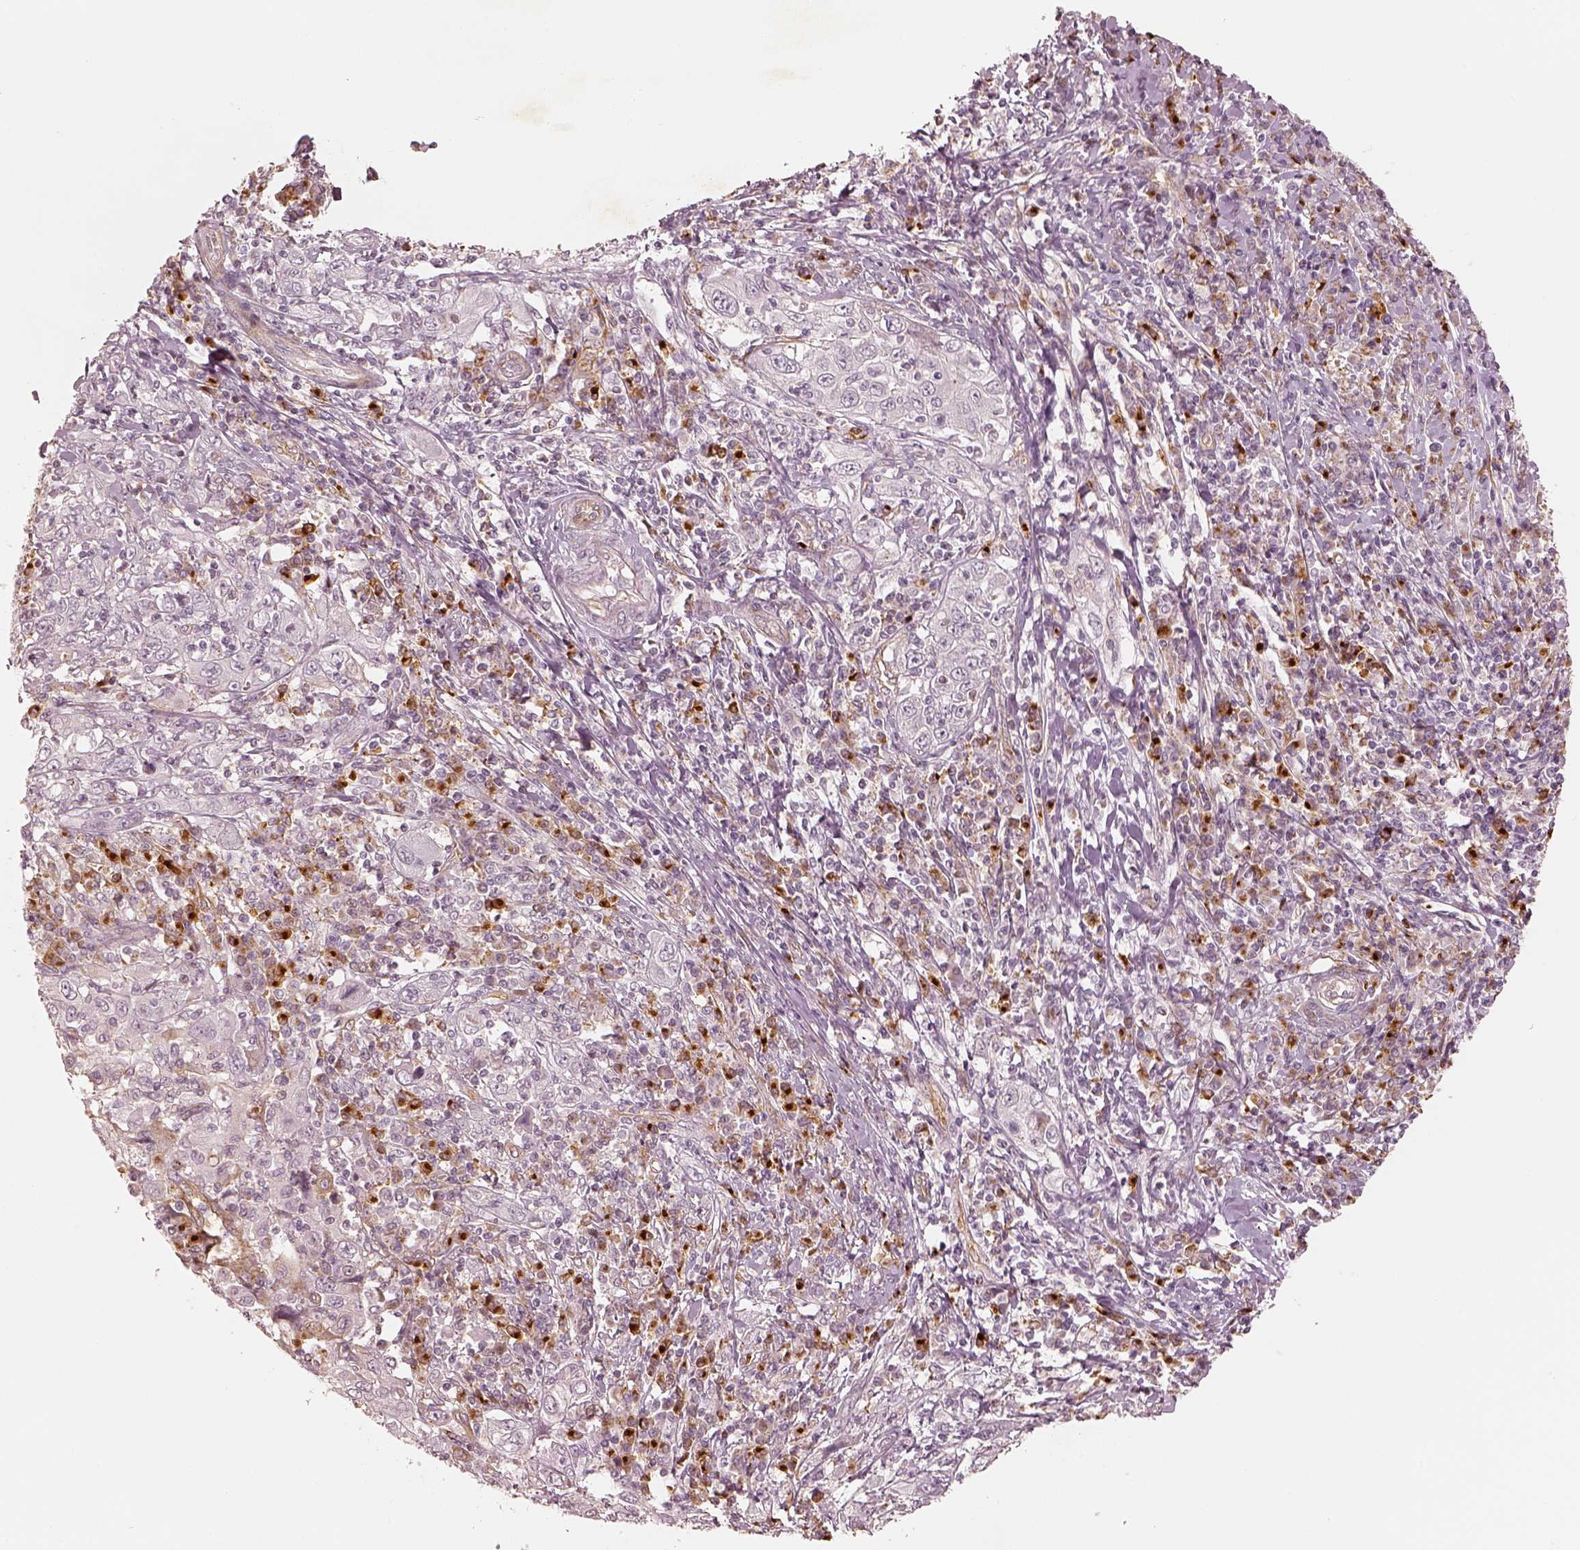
{"staining": {"intensity": "negative", "quantity": "none", "location": "none"}, "tissue": "cervical cancer", "cell_type": "Tumor cells", "image_type": "cancer", "snomed": [{"axis": "morphology", "description": "Squamous cell carcinoma, NOS"}, {"axis": "topography", "description": "Cervix"}], "caption": "Micrograph shows no protein expression in tumor cells of squamous cell carcinoma (cervical) tissue. (Stains: DAB (3,3'-diaminobenzidine) IHC with hematoxylin counter stain, Microscopy: brightfield microscopy at high magnification).", "gene": "GORASP2", "patient": {"sex": "female", "age": 46}}